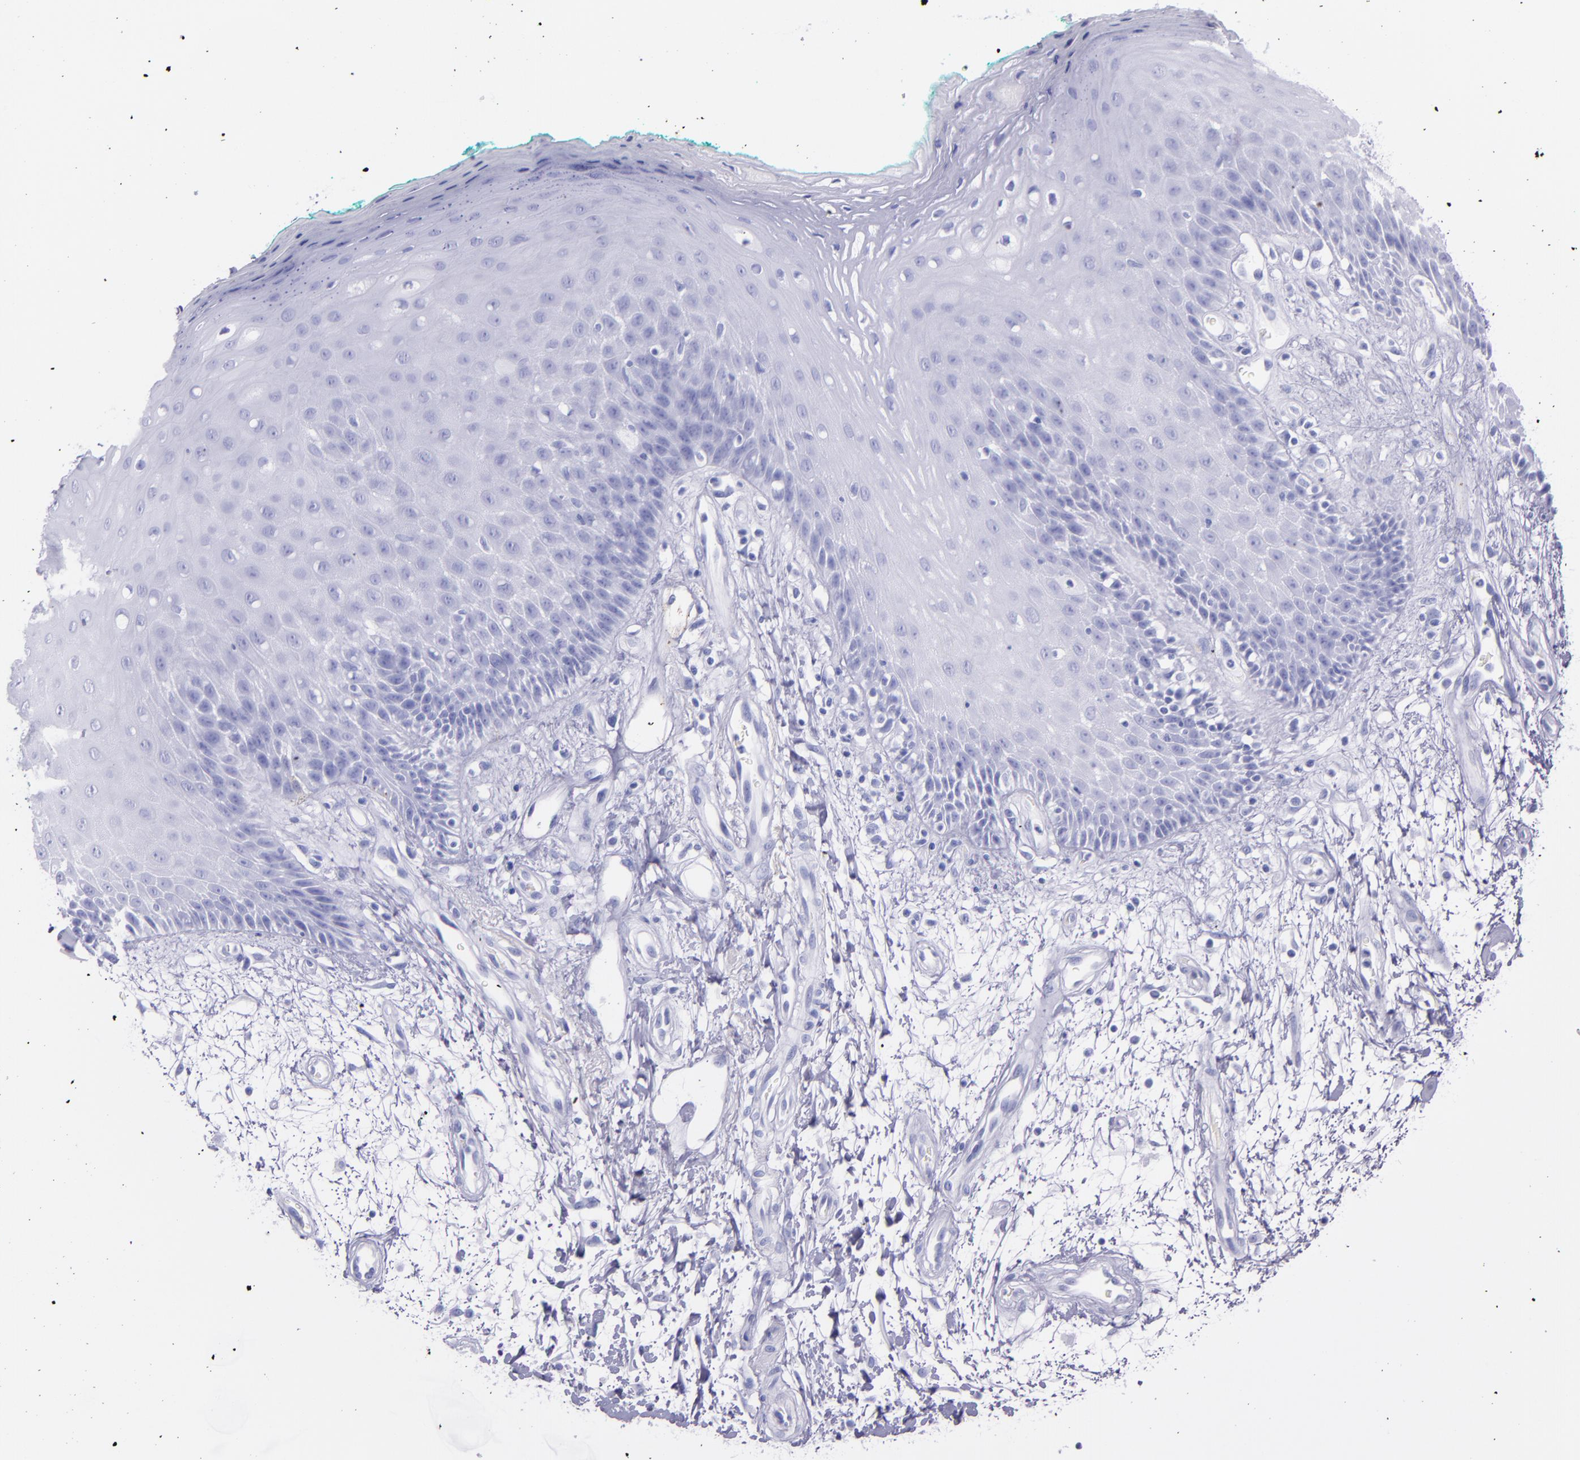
{"staining": {"intensity": "negative", "quantity": "none", "location": "none"}, "tissue": "oral mucosa", "cell_type": "Squamous epithelial cells", "image_type": "normal", "snomed": [{"axis": "morphology", "description": "Normal tissue, NOS"}, {"axis": "morphology", "description": "Squamous cell carcinoma, NOS"}, {"axis": "topography", "description": "Skeletal muscle"}, {"axis": "topography", "description": "Oral tissue"}, {"axis": "topography", "description": "Head-Neck"}], "caption": "Immunohistochemistry (IHC) histopathology image of unremarkable oral mucosa stained for a protein (brown), which demonstrates no expression in squamous epithelial cells.", "gene": "SFTPA2", "patient": {"sex": "female", "age": 84}}